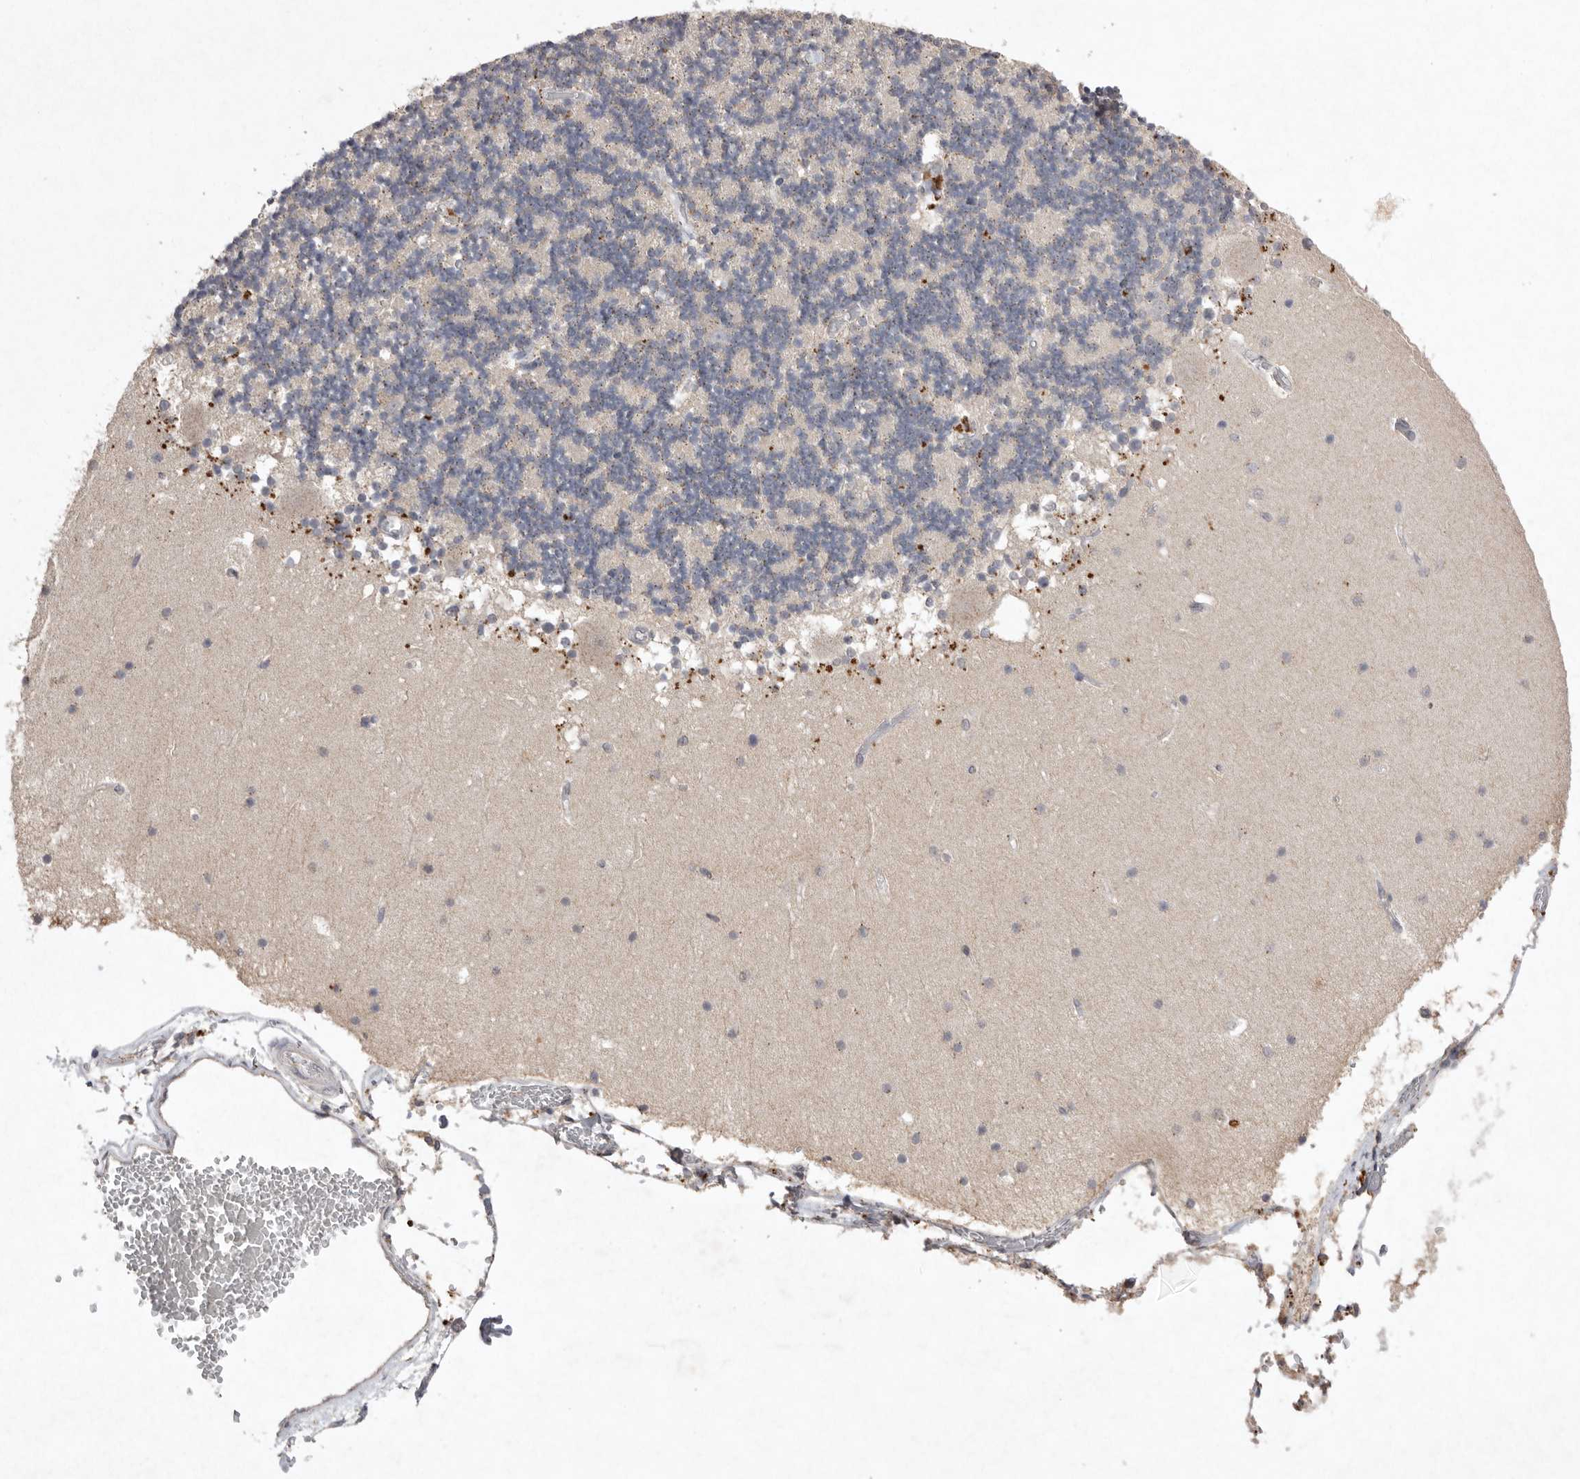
{"staining": {"intensity": "negative", "quantity": "none", "location": "none"}, "tissue": "cerebellum", "cell_type": "Cells in granular layer", "image_type": "normal", "snomed": [{"axis": "morphology", "description": "Normal tissue, NOS"}, {"axis": "topography", "description": "Cerebellum"}], "caption": "Protein analysis of benign cerebellum exhibits no significant positivity in cells in granular layer. Nuclei are stained in blue.", "gene": "APLNR", "patient": {"sex": "female", "age": 28}}